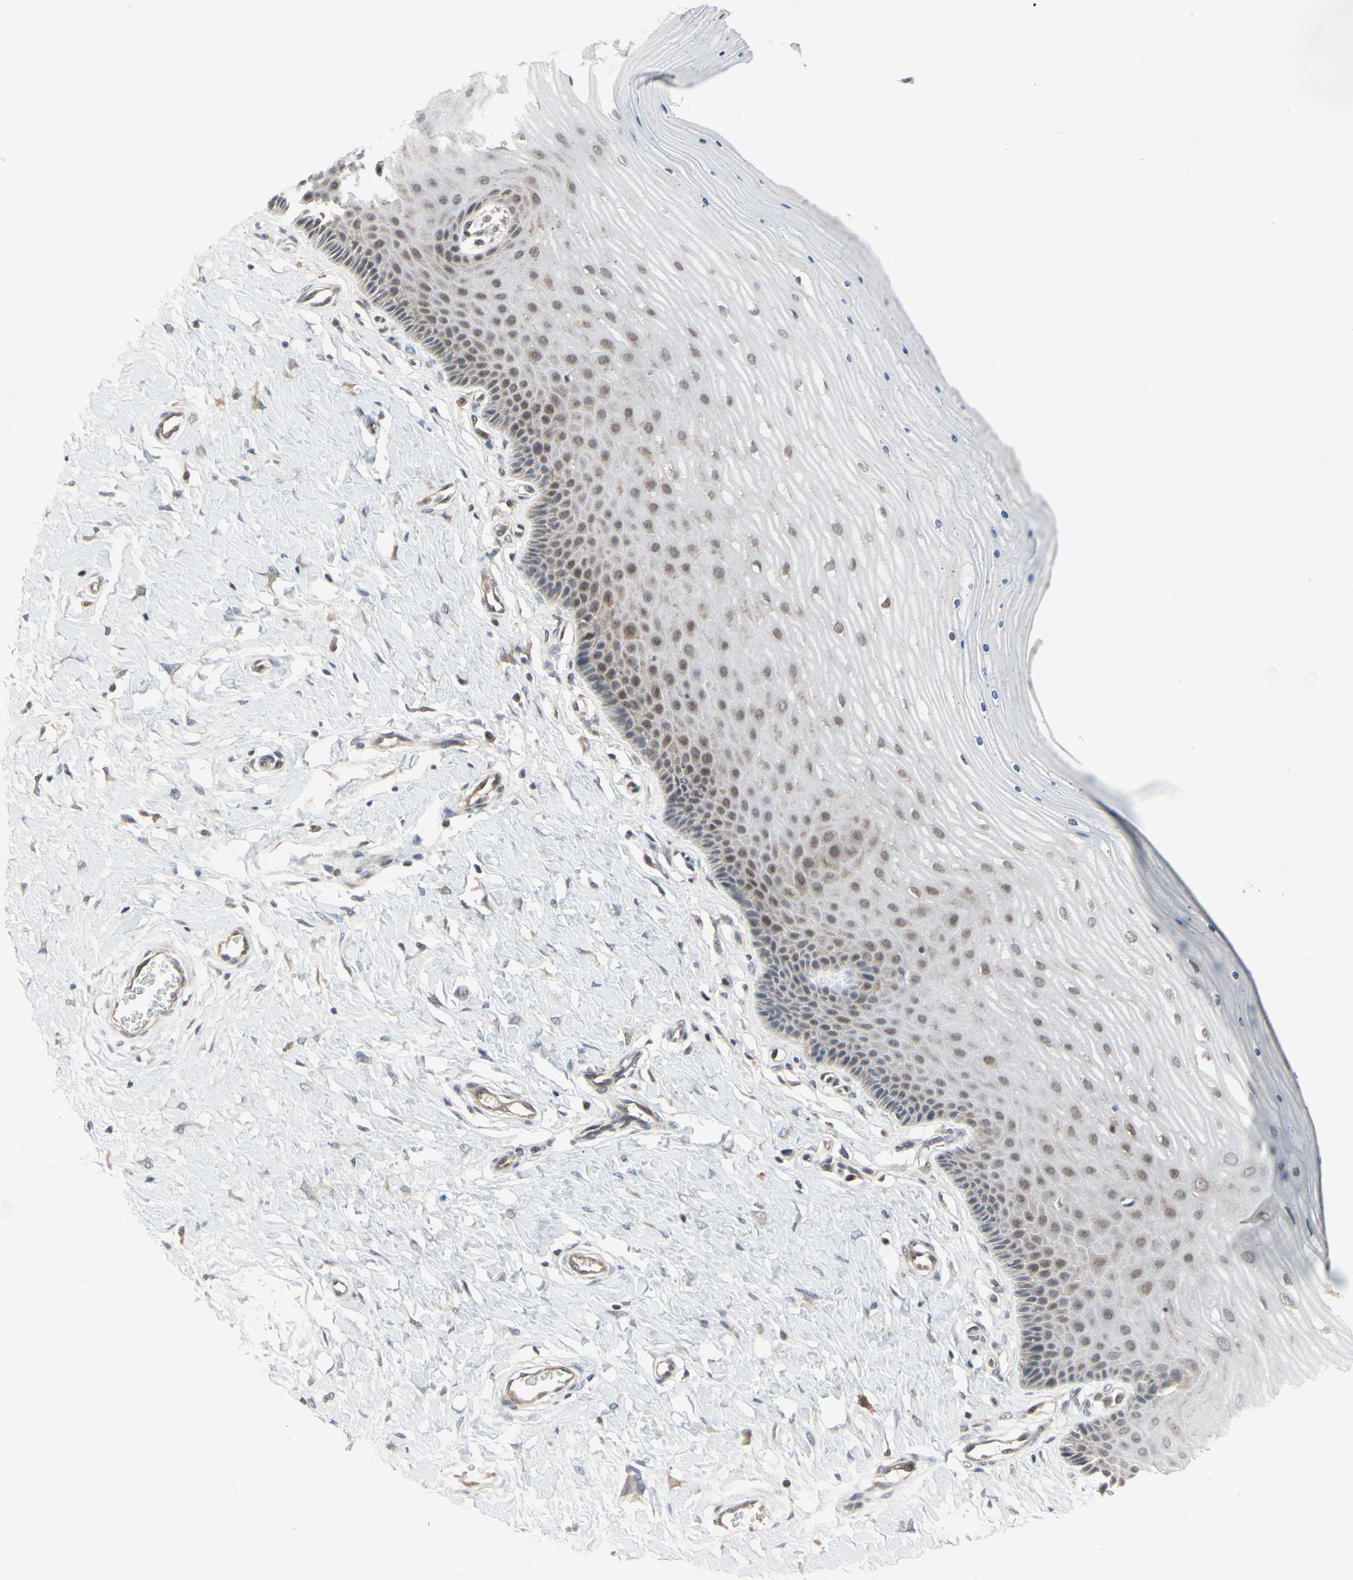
{"staining": {"intensity": "moderate", "quantity": ">75%", "location": "cytoplasmic/membranous,nuclear"}, "tissue": "cervix", "cell_type": "Glandular cells", "image_type": "normal", "snomed": [{"axis": "morphology", "description": "Normal tissue, NOS"}, {"axis": "topography", "description": "Cervix"}], "caption": "IHC of normal cervix reveals medium levels of moderate cytoplasmic/membranous,nuclear positivity in approximately >75% of glandular cells. The protein is stained brown, and the nuclei are stained in blue (DAB (3,3'-diaminobenzidine) IHC with brightfield microscopy, high magnification).", "gene": "CDK5", "patient": {"sex": "female", "age": 55}}